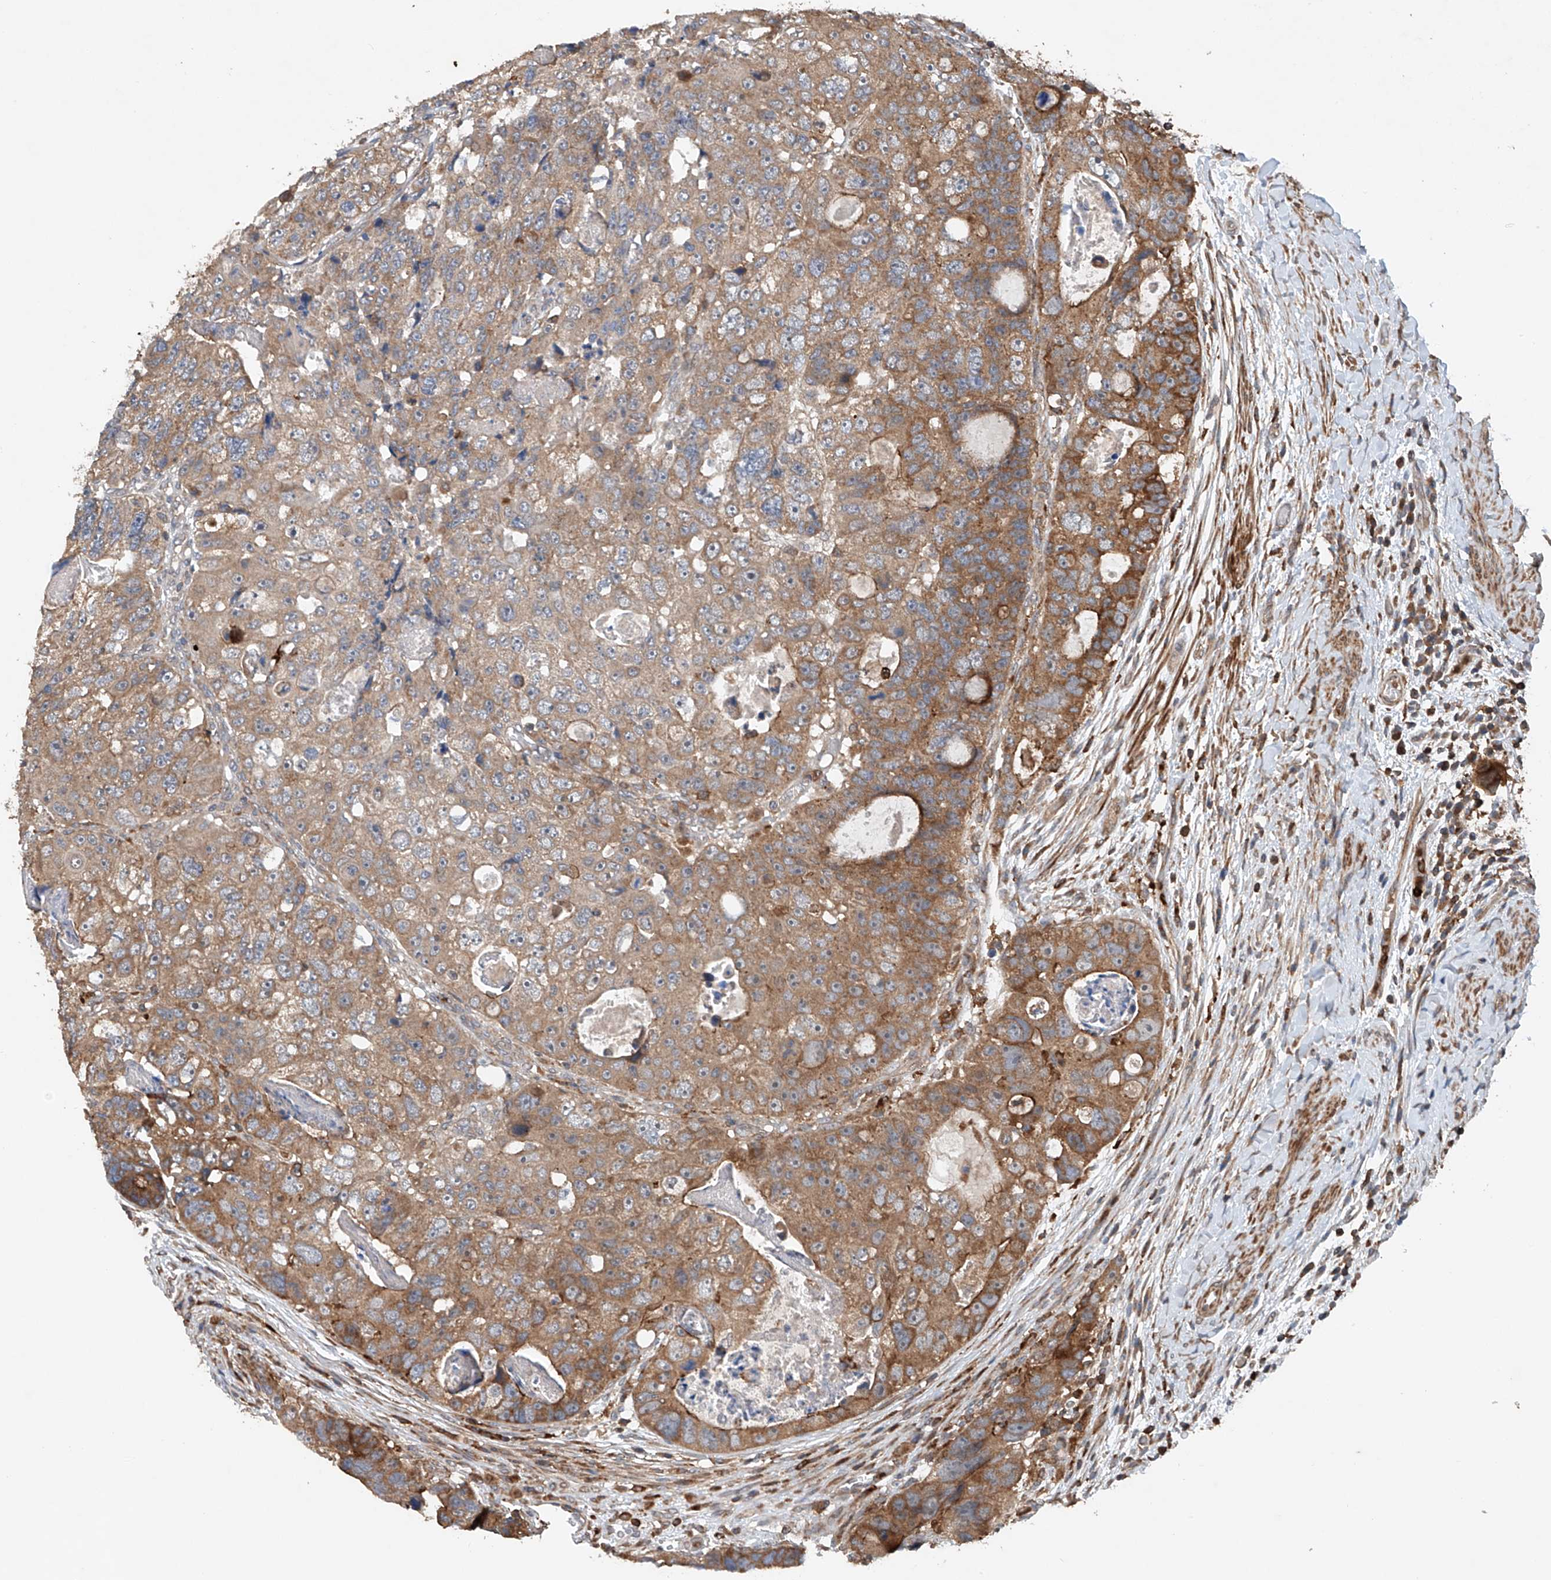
{"staining": {"intensity": "moderate", "quantity": ">75%", "location": "cytoplasmic/membranous"}, "tissue": "colorectal cancer", "cell_type": "Tumor cells", "image_type": "cancer", "snomed": [{"axis": "morphology", "description": "Adenocarcinoma, NOS"}, {"axis": "topography", "description": "Rectum"}], "caption": "Moderate cytoplasmic/membranous protein staining is present in approximately >75% of tumor cells in colorectal cancer. The protein of interest is shown in brown color, while the nuclei are stained blue.", "gene": "CEP85L", "patient": {"sex": "male", "age": 59}}